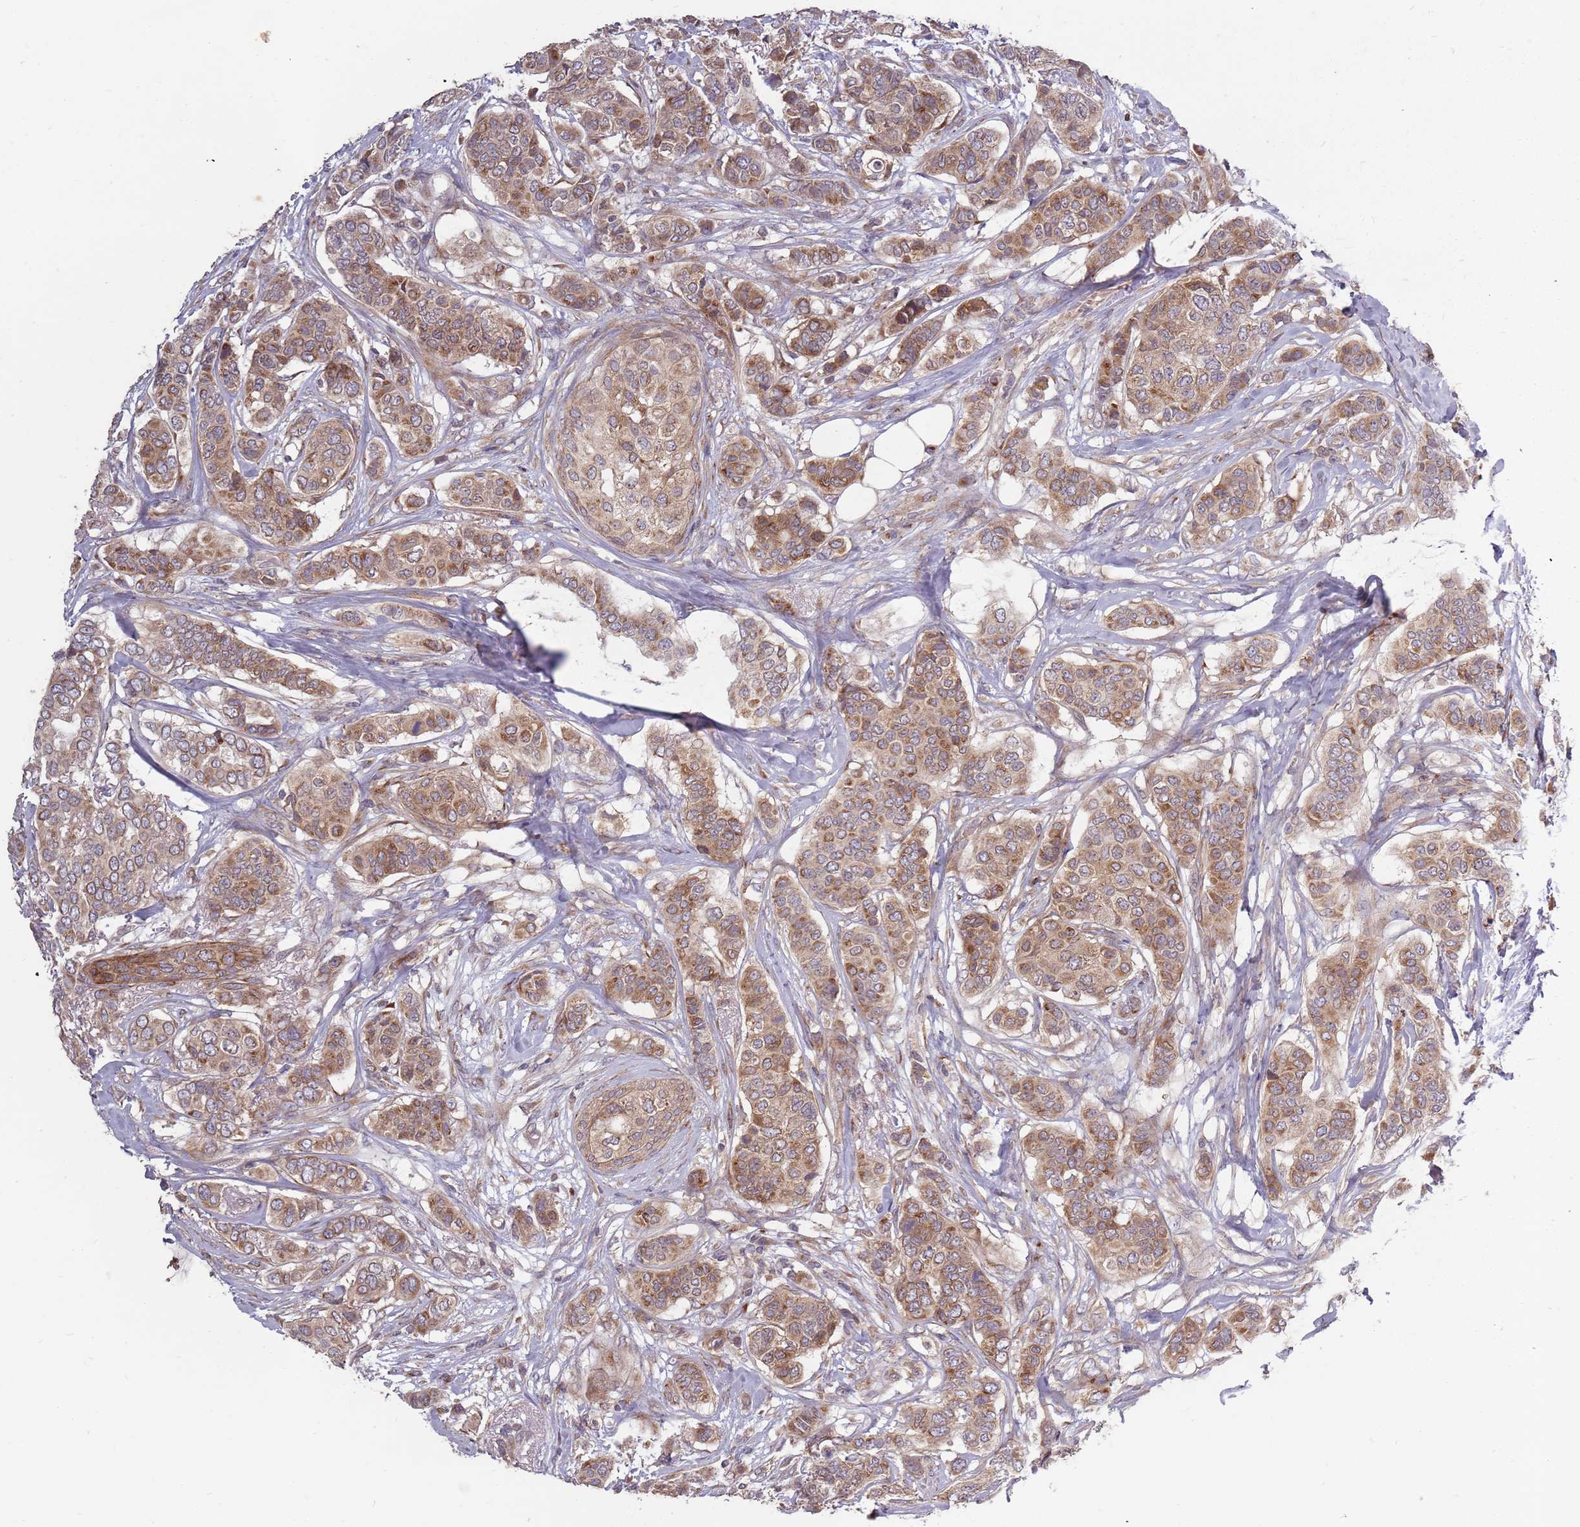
{"staining": {"intensity": "moderate", "quantity": ">75%", "location": "cytoplasmic/membranous"}, "tissue": "breast cancer", "cell_type": "Tumor cells", "image_type": "cancer", "snomed": [{"axis": "morphology", "description": "Lobular carcinoma"}, {"axis": "topography", "description": "Breast"}], "caption": "This photomicrograph shows breast lobular carcinoma stained with immunohistochemistry to label a protein in brown. The cytoplasmic/membranous of tumor cells show moderate positivity for the protein. Nuclei are counter-stained blue.", "gene": "PLD6", "patient": {"sex": "female", "age": 51}}